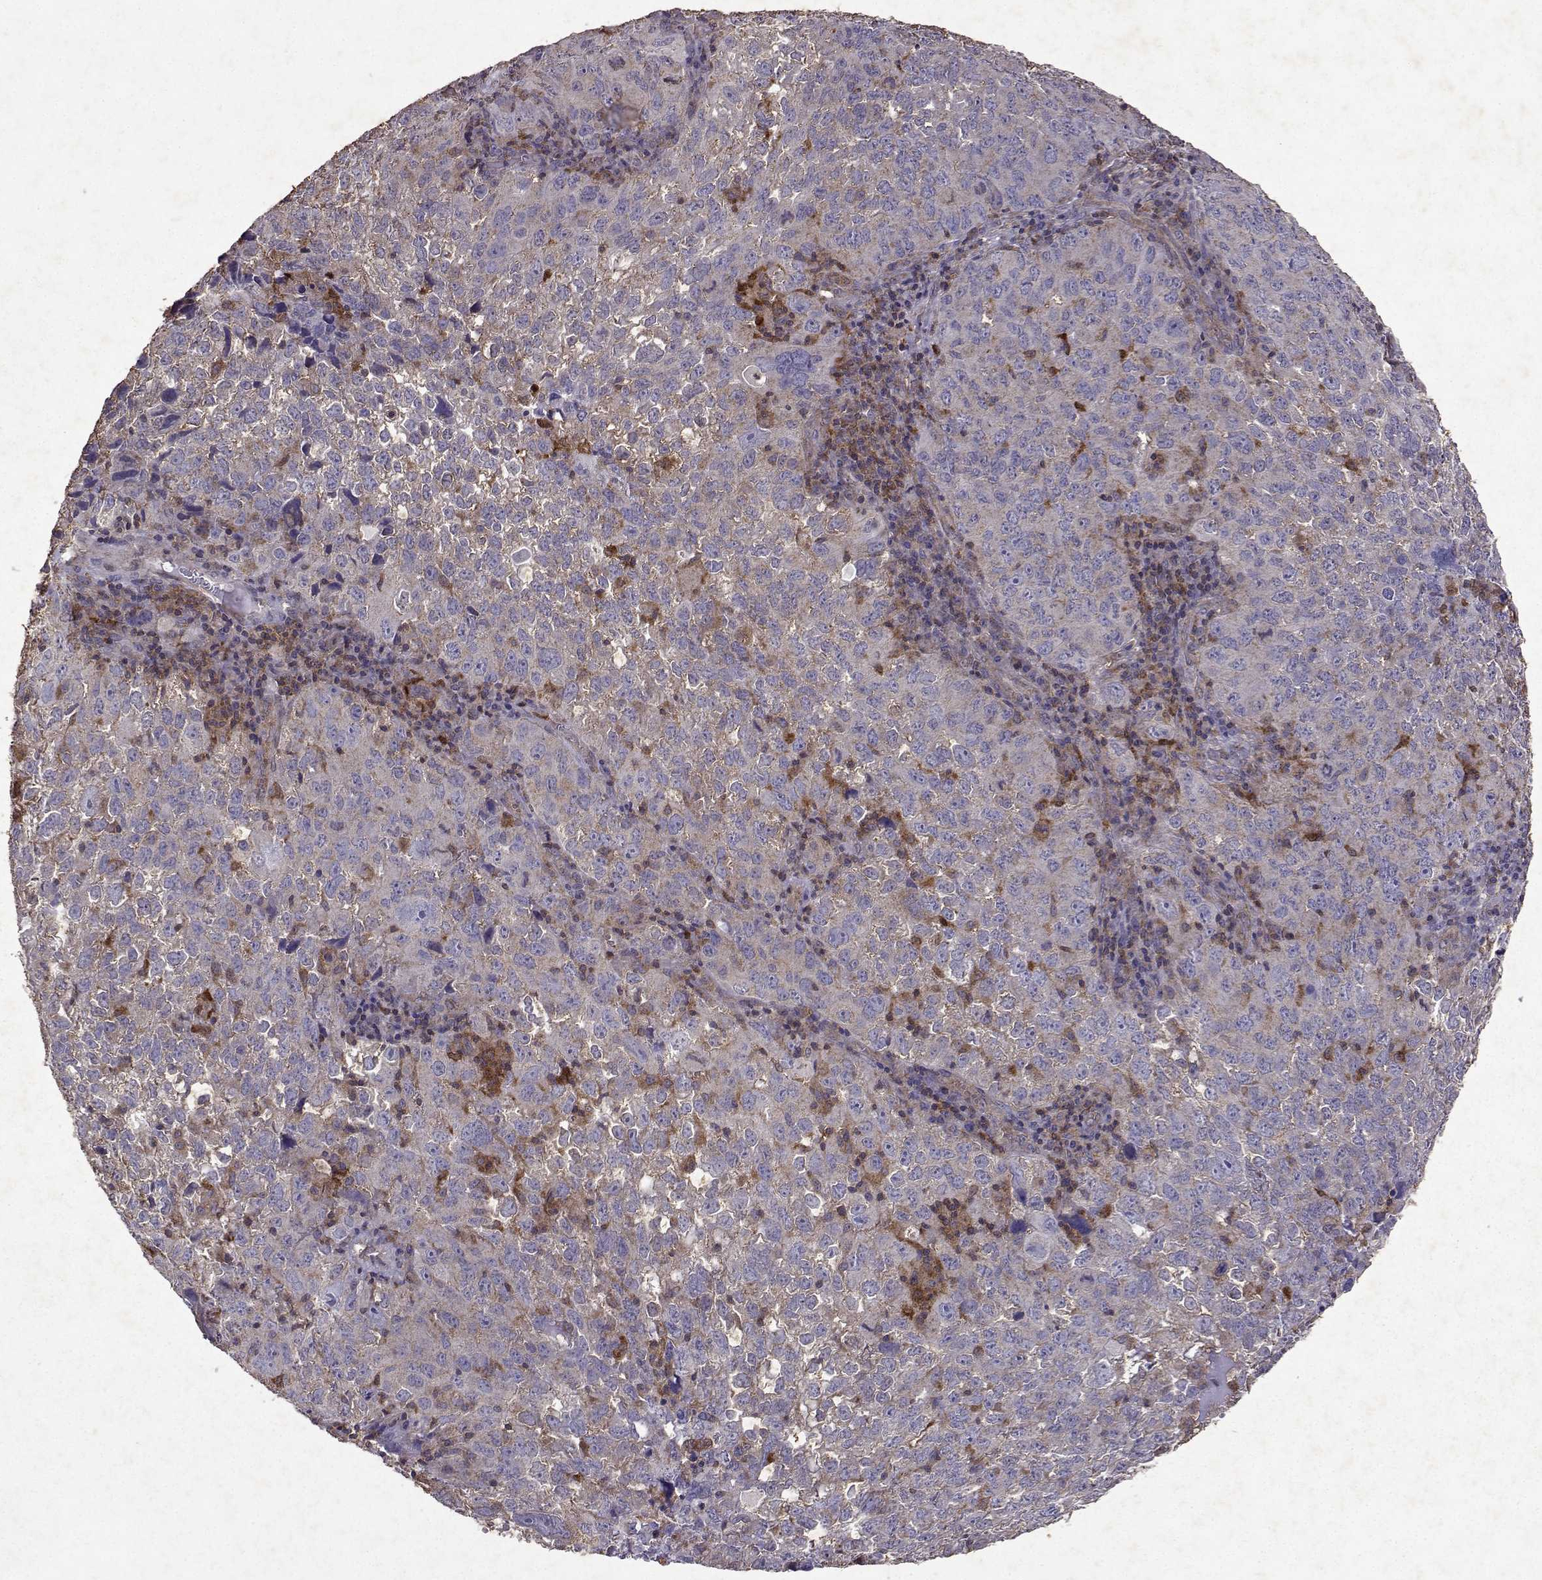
{"staining": {"intensity": "weak", "quantity": "25%-75%", "location": "cytoplasmic/membranous"}, "tissue": "cervical cancer", "cell_type": "Tumor cells", "image_type": "cancer", "snomed": [{"axis": "morphology", "description": "Squamous cell carcinoma, NOS"}, {"axis": "topography", "description": "Cervix"}], "caption": "High-power microscopy captured an immunohistochemistry (IHC) photomicrograph of squamous cell carcinoma (cervical), revealing weak cytoplasmic/membranous staining in approximately 25%-75% of tumor cells.", "gene": "APAF1", "patient": {"sex": "female", "age": 55}}